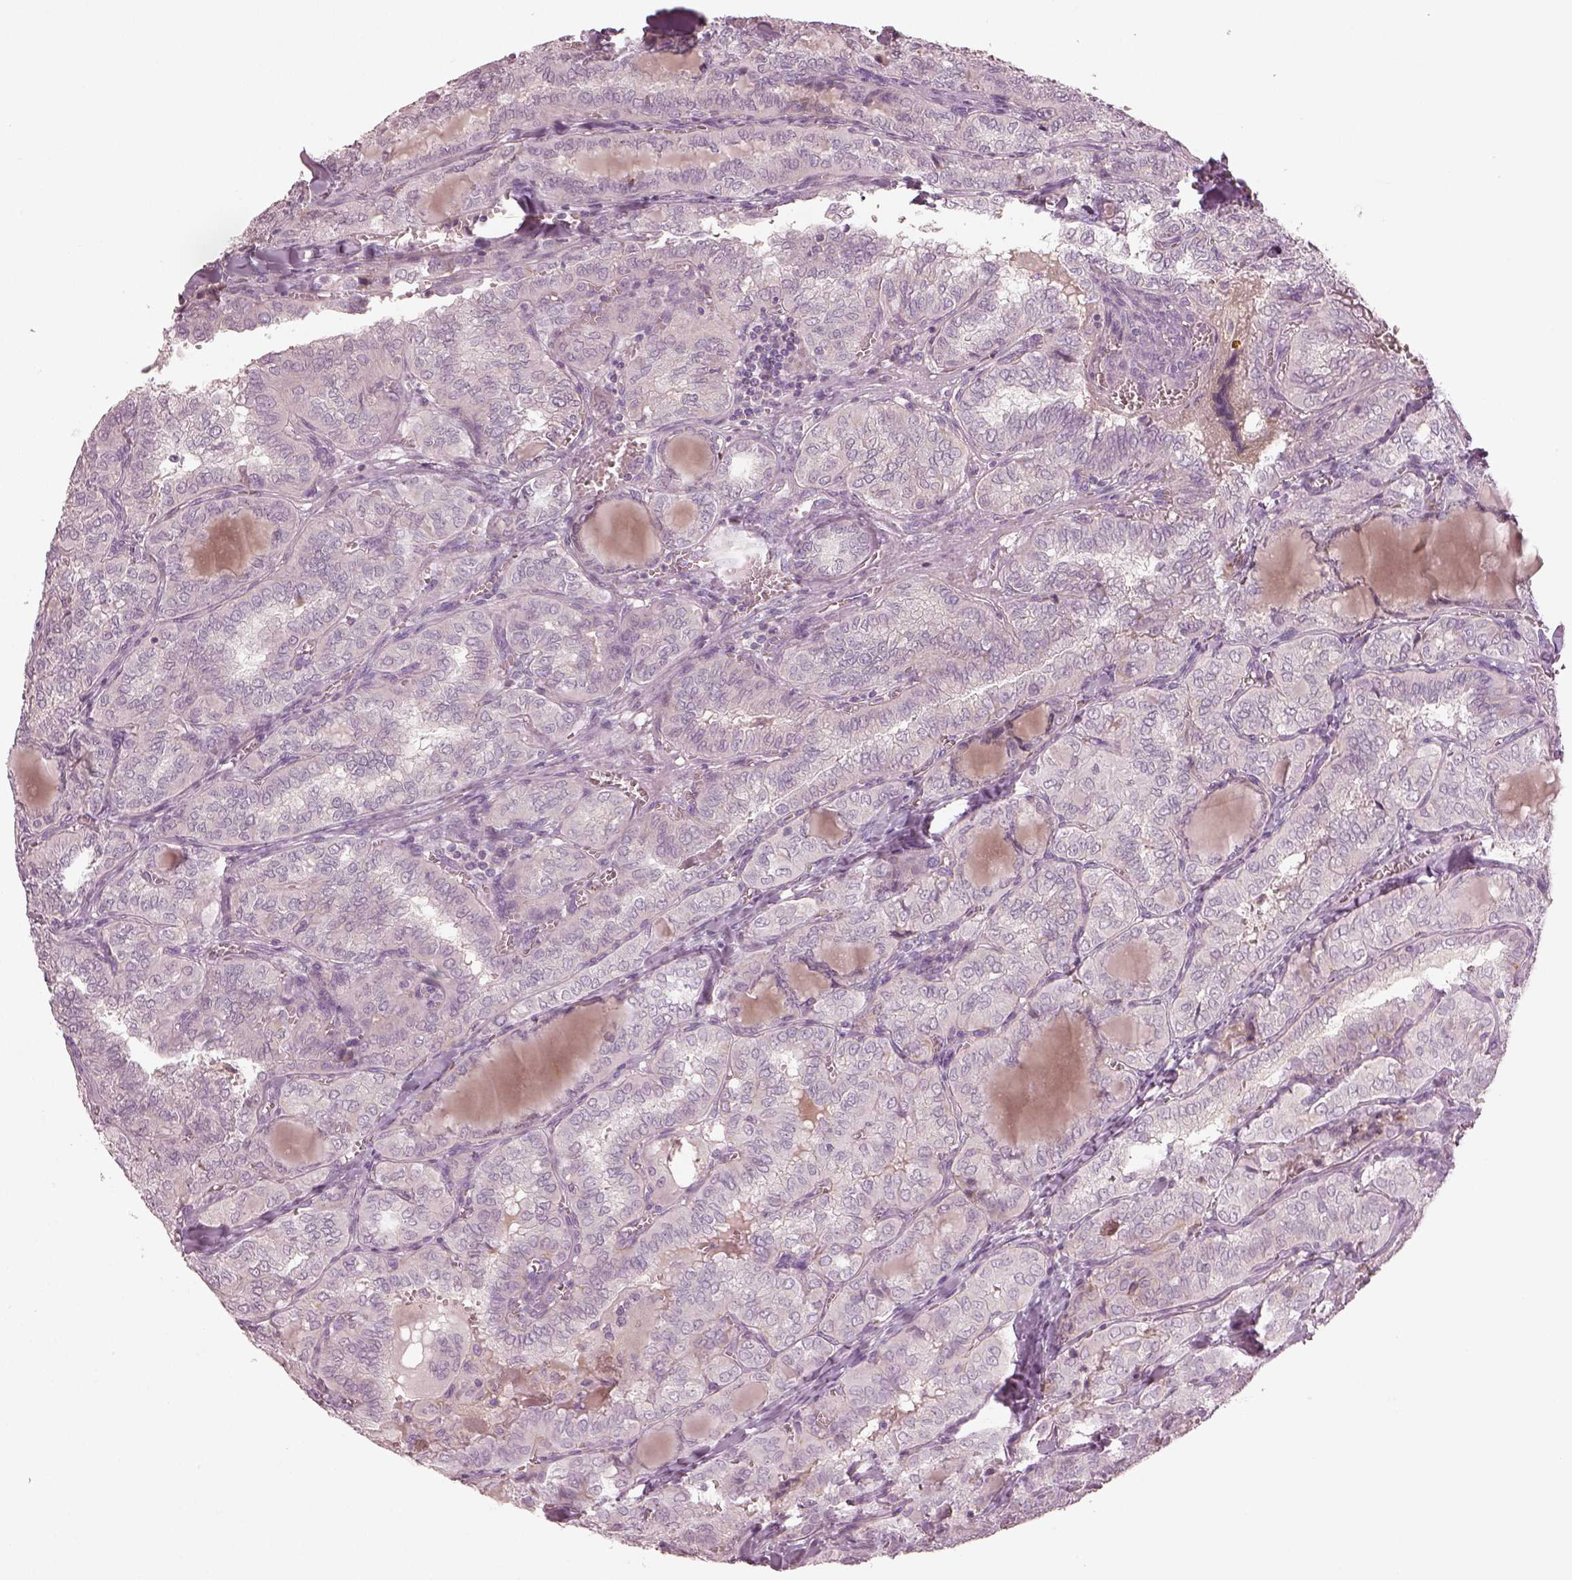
{"staining": {"intensity": "negative", "quantity": "none", "location": "none"}, "tissue": "thyroid cancer", "cell_type": "Tumor cells", "image_type": "cancer", "snomed": [{"axis": "morphology", "description": "Papillary adenocarcinoma, NOS"}, {"axis": "topography", "description": "Thyroid gland"}], "caption": "Human papillary adenocarcinoma (thyroid) stained for a protein using immunohistochemistry (IHC) exhibits no staining in tumor cells.", "gene": "SPATA6L", "patient": {"sex": "female", "age": 41}}